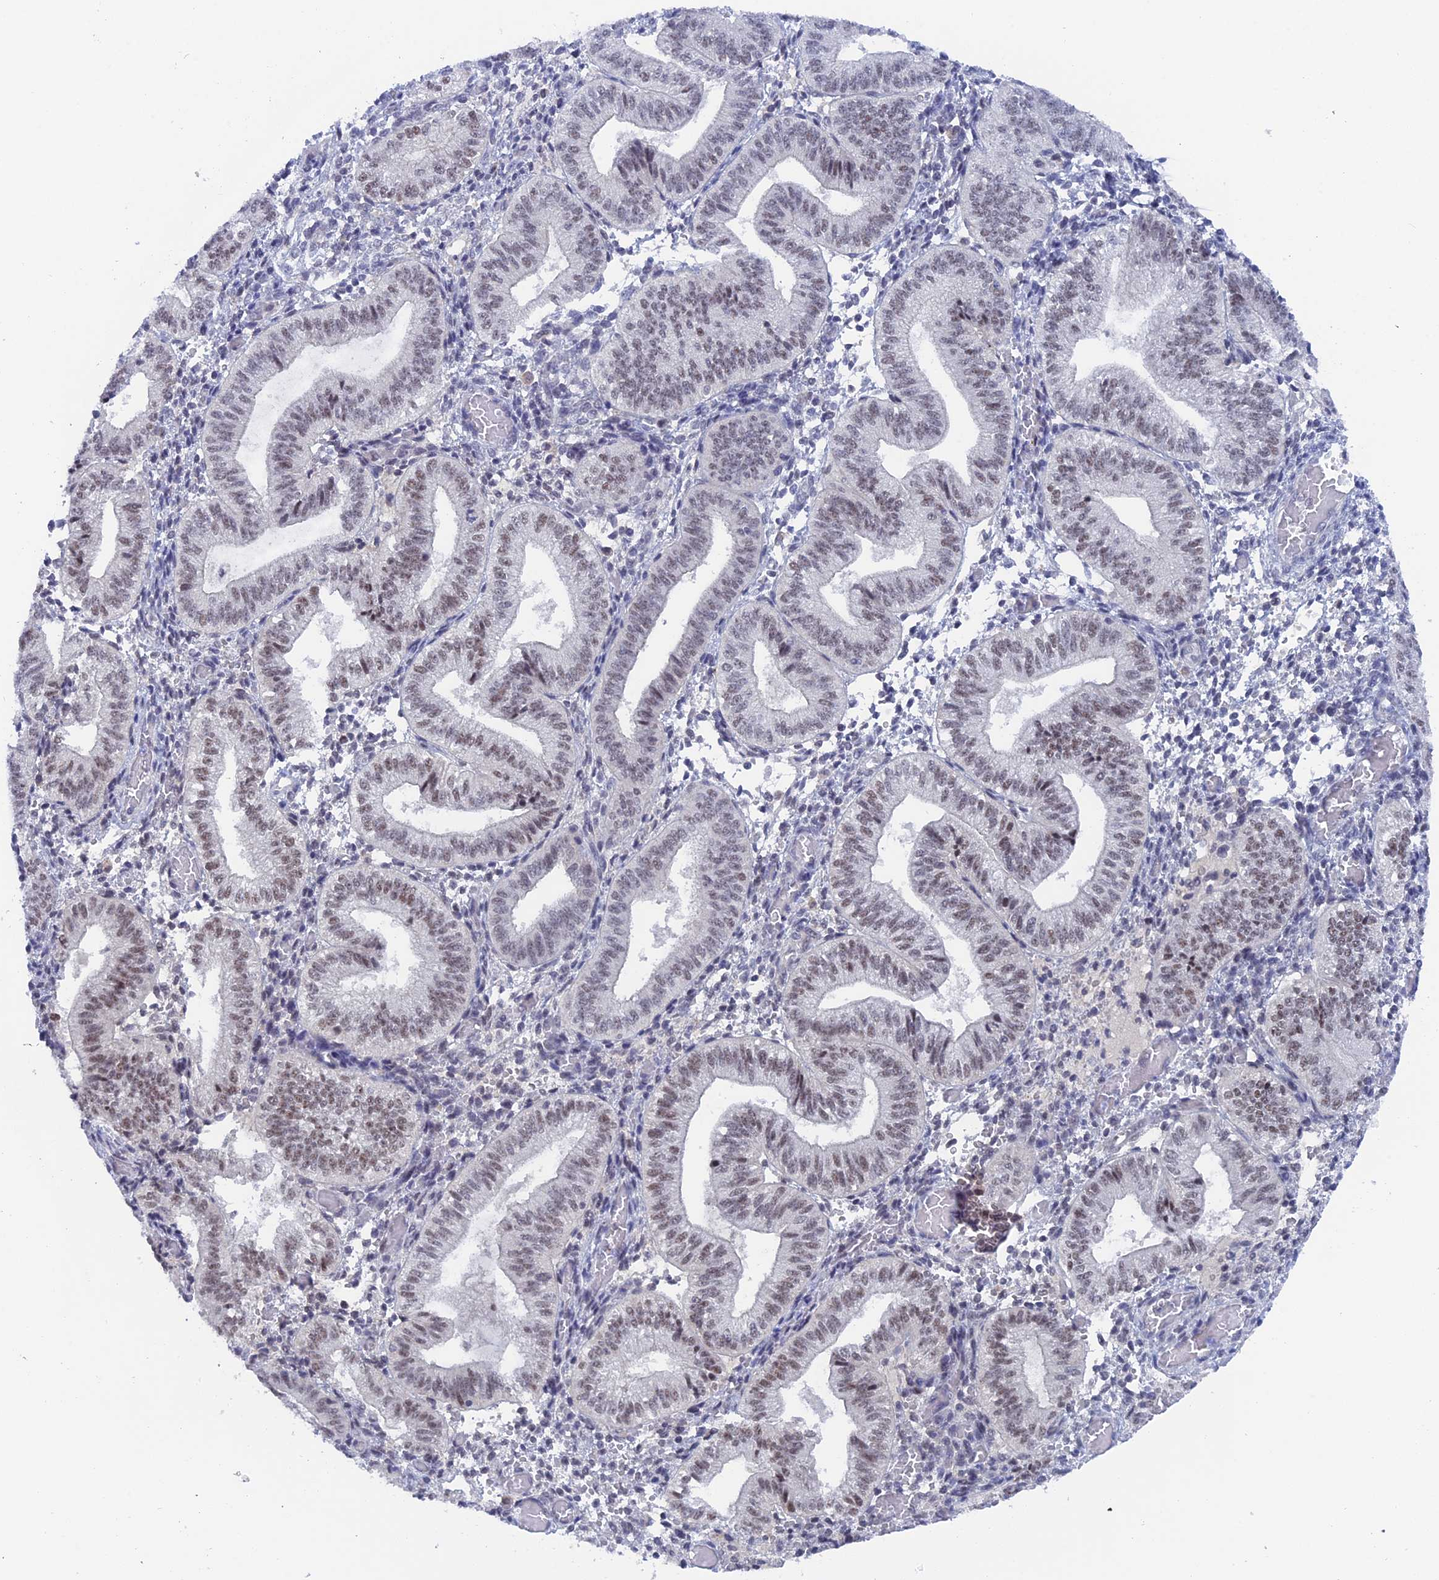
{"staining": {"intensity": "negative", "quantity": "none", "location": "none"}, "tissue": "endometrium", "cell_type": "Cells in endometrial stroma", "image_type": "normal", "snomed": [{"axis": "morphology", "description": "Normal tissue, NOS"}, {"axis": "topography", "description": "Endometrium"}], "caption": "DAB immunohistochemical staining of benign human endometrium displays no significant positivity in cells in endometrial stroma.", "gene": "BRD2", "patient": {"sex": "female", "age": 34}}